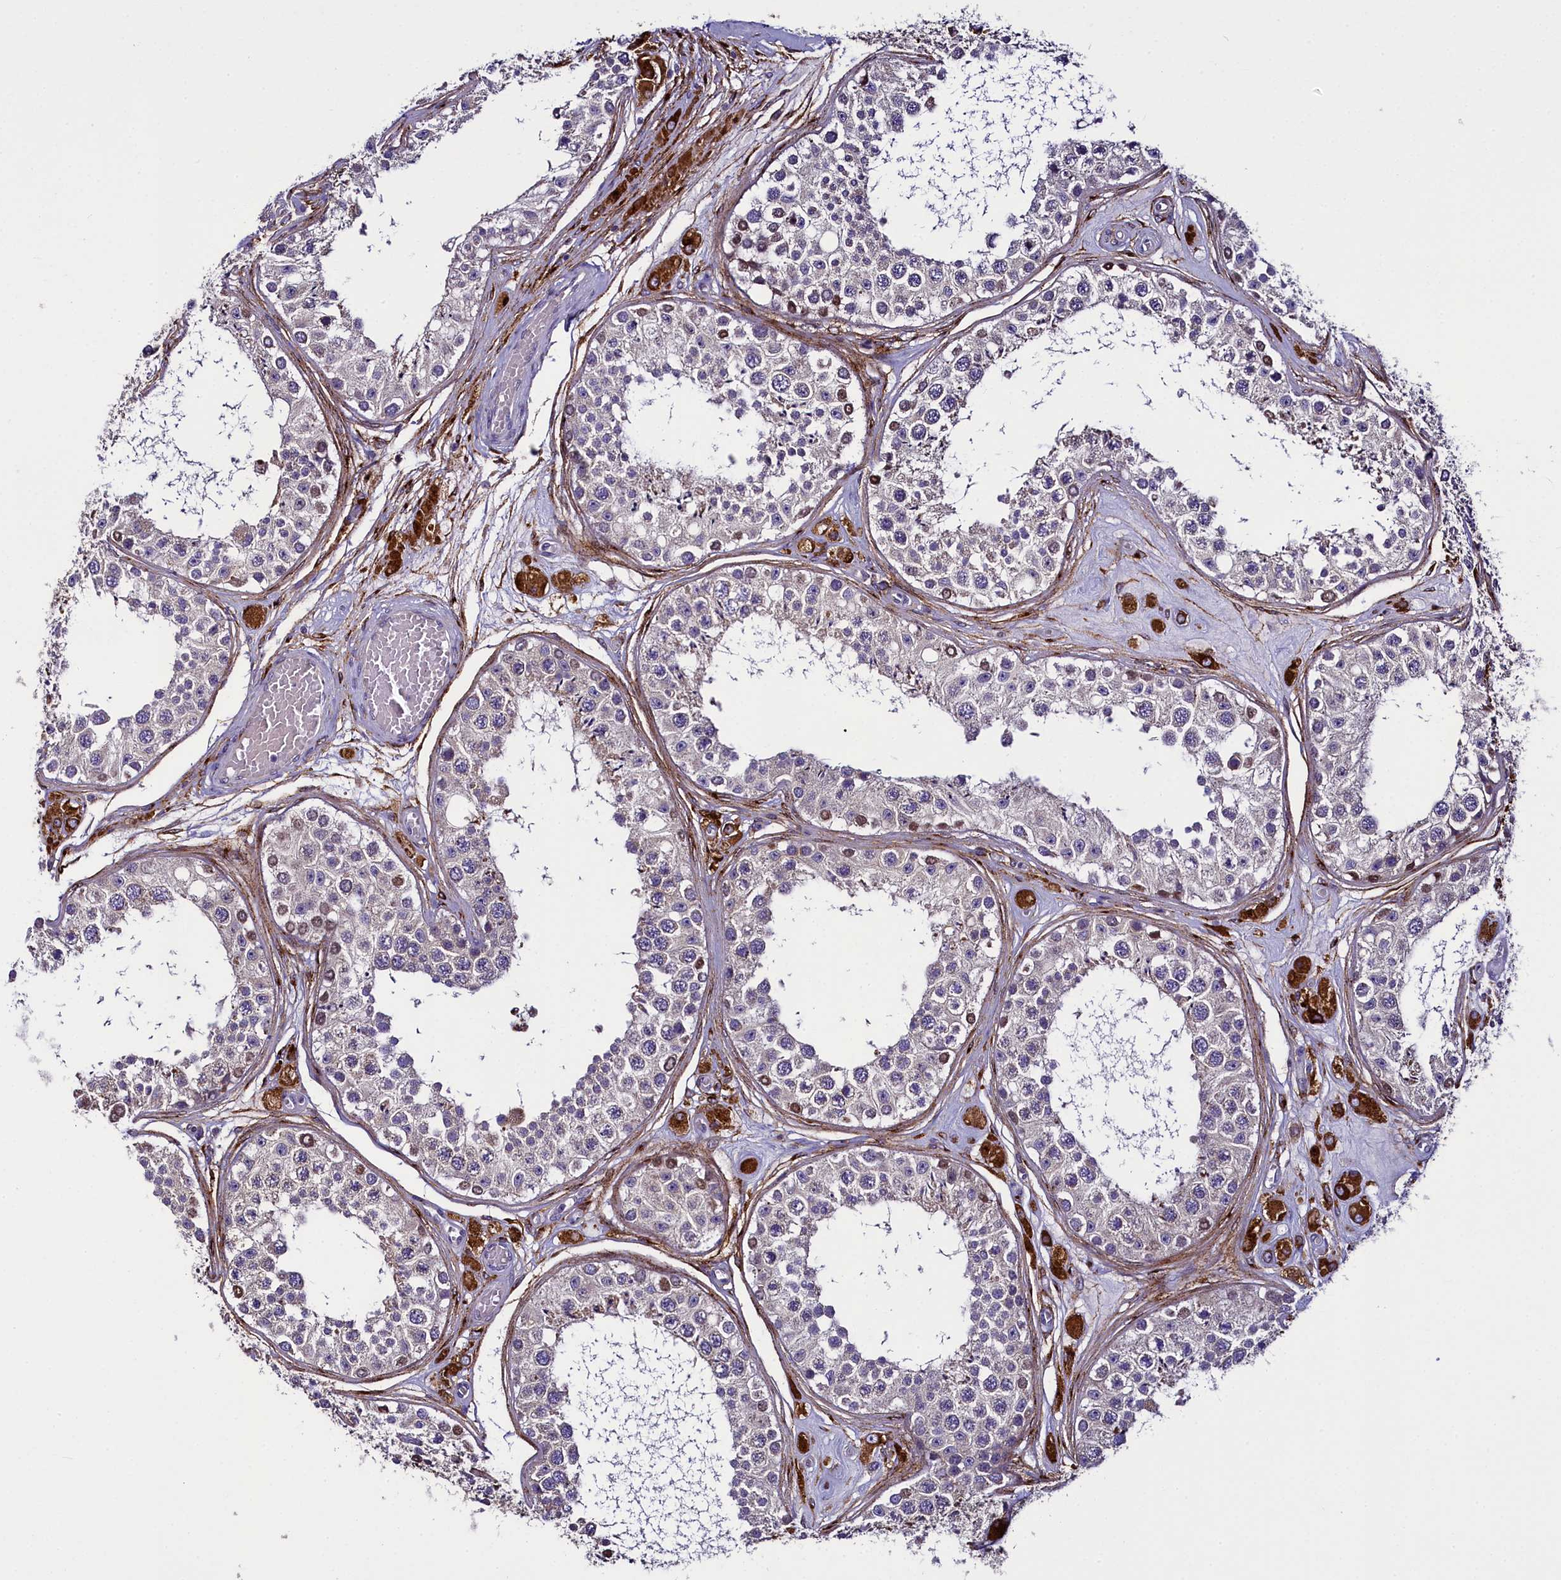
{"staining": {"intensity": "moderate", "quantity": "<25%", "location": "nuclear"}, "tissue": "testis", "cell_type": "Cells in seminiferous ducts", "image_type": "normal", "snomed": [{"axis": "morphology", "description": "Normal tissue, NOS"}, {"axis": "topography", "description": "Testis"}], "caption": "Brown immunohistochemical staining in normal testis demonstrates moderate nuclear staining in about <25% of cells in seminiferous ducts. (DAB IHC, brown staining for protein, blue staining for nuclei).", "gene": "MRC2", "patient": {"sex": "male", "age": 25}}